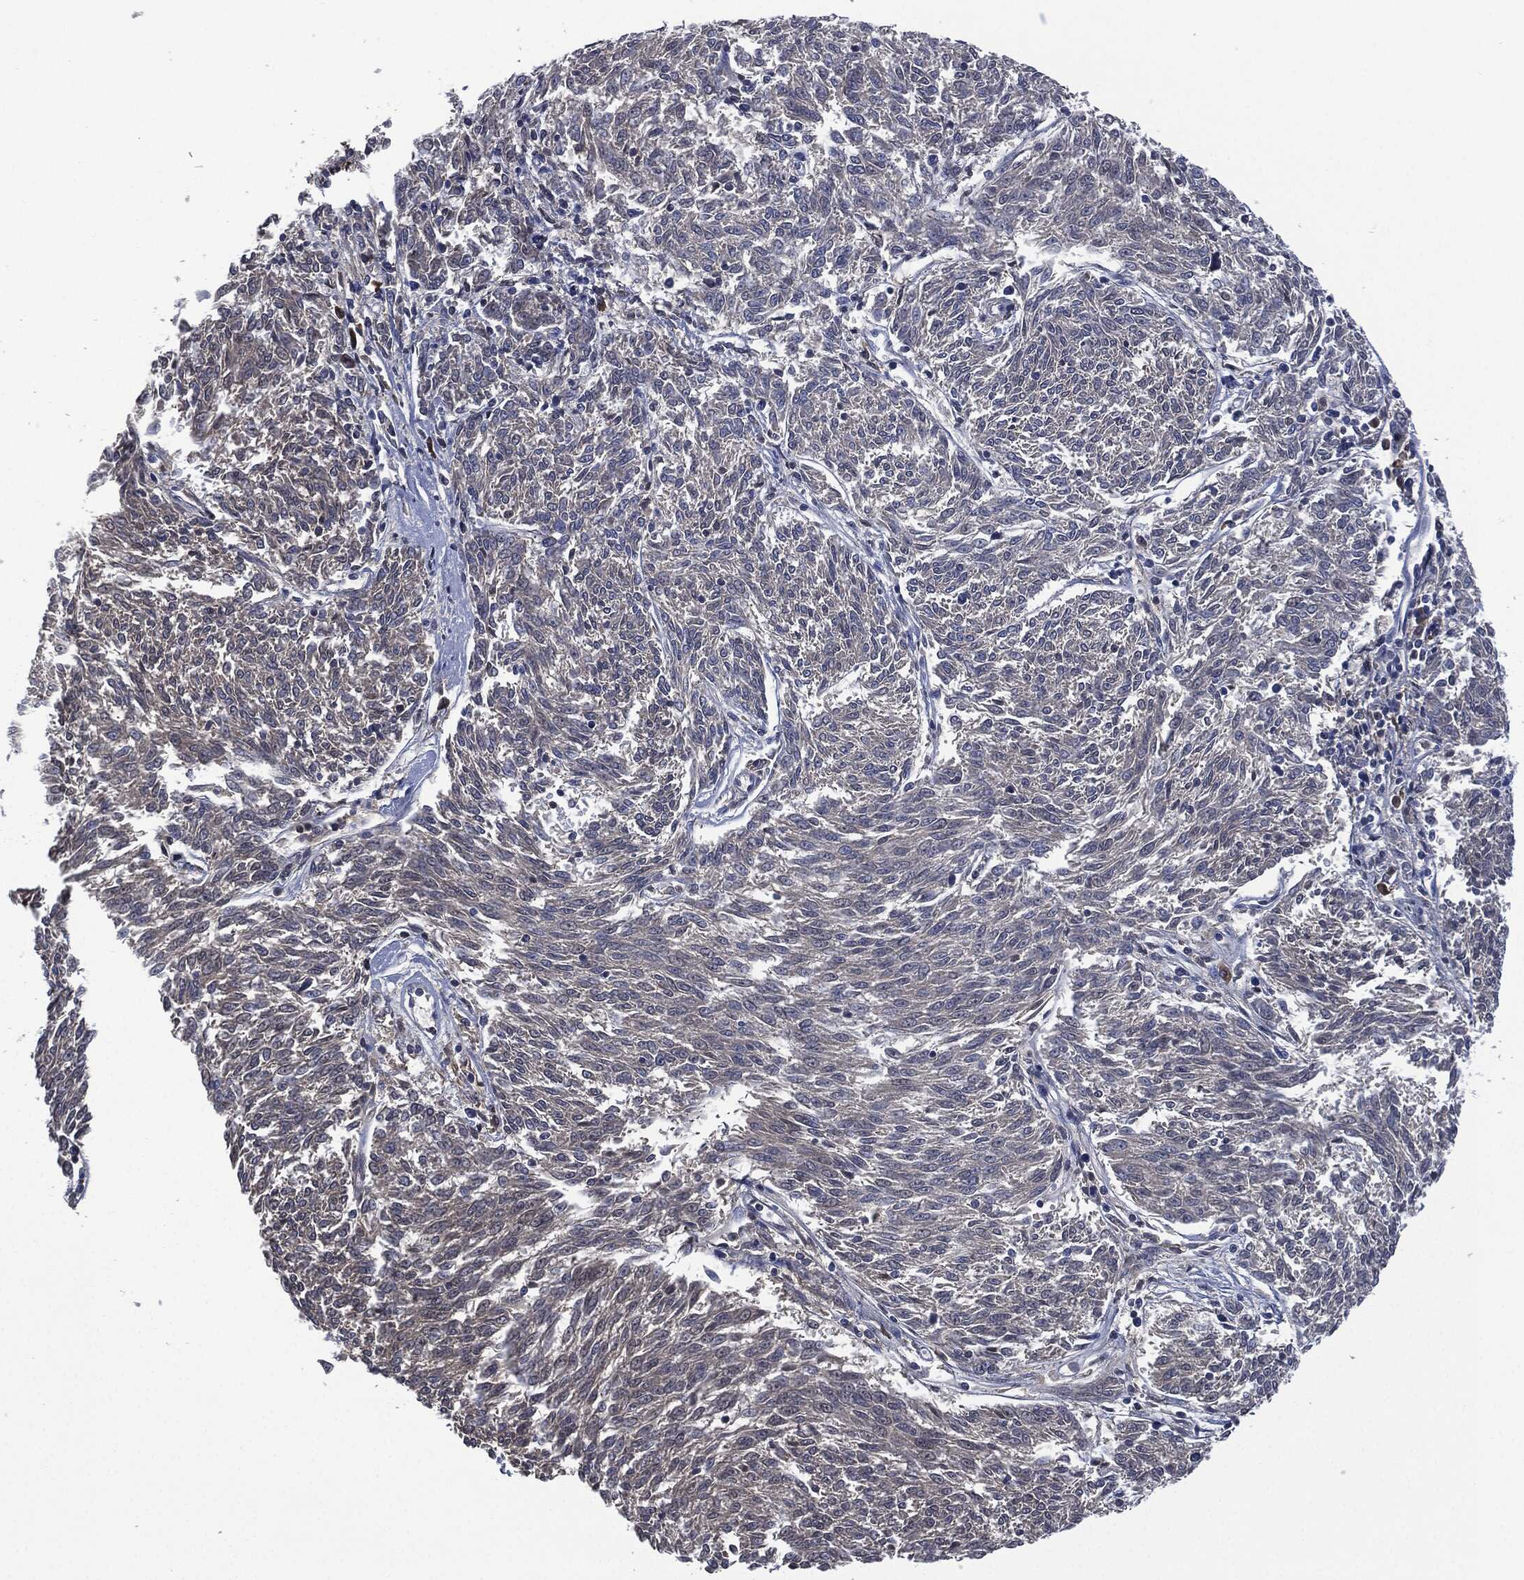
{"staining": {"intensity": "negative", "quantity": "none", "location": "none"}, "tissue": "melanoma", "cell_type": "Tumor cells", "image_type": "cancer", "snomed": [{"axis": "morphology", "description": "Malignant melanoma, NOS"}, {"axis": "topography", "description": "Skin"}], "caption": "This is a histopathology image of IHC staining of melanoma, which shows no staining in tumor cells.", "gene": "SIGLEC7", "patient": {"sex": "female", "age": 72}}